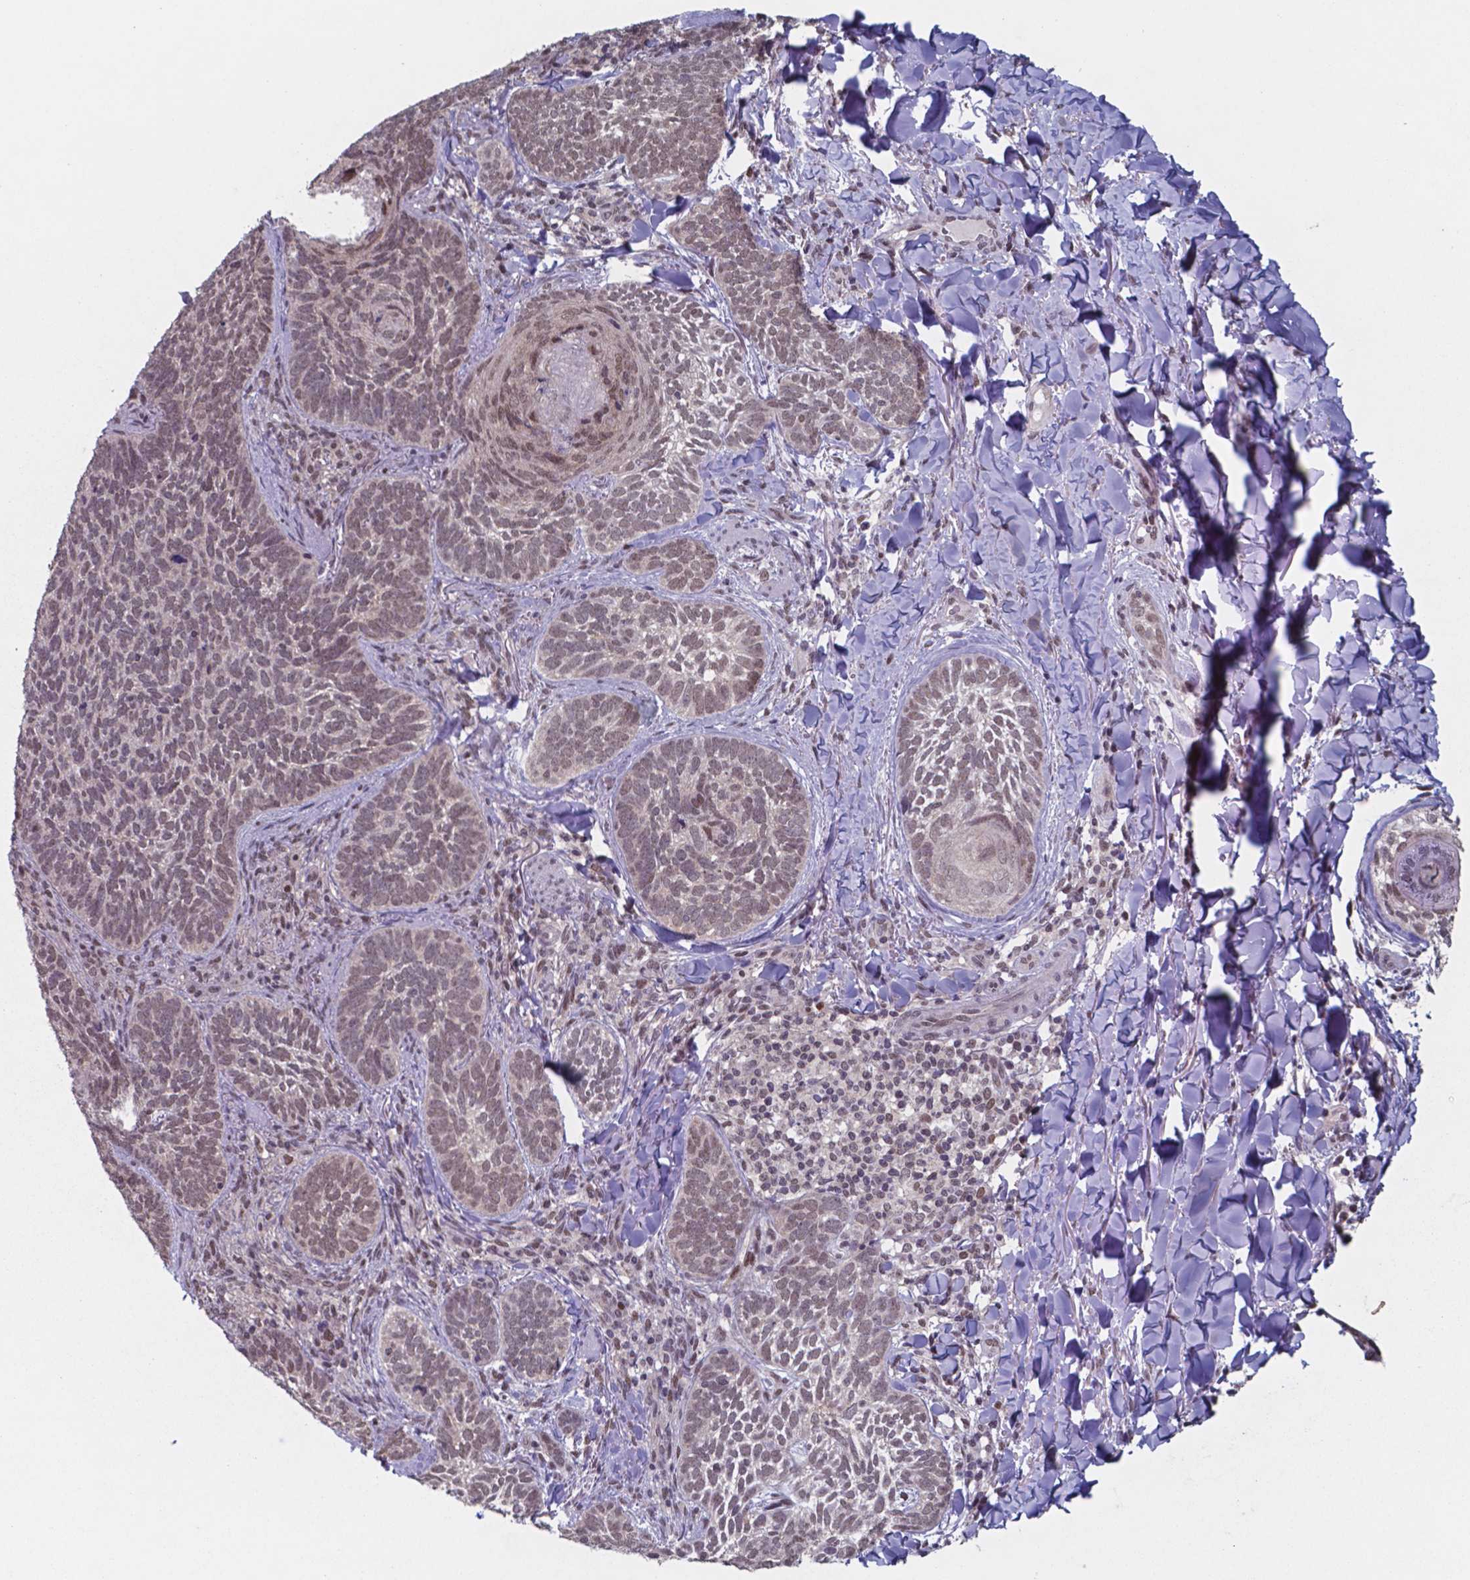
{"staining": {"intensity": "weak", "quantity": ">75%", "location": "nuclear"}, "tissue": "skin cancer", "cell_type": "Tumor cells", "image_type": "cancer", "snomed": [{"axis": "morphology", "description": "Normal tissue, NOS"}, {"axis": "morphology", "description": "Basal cell carcinoma"}, {"axis": "topography", "description": "Skin"}], "caption": "High-power microscopy captured an immunohistochemistry photomicrograph of skin cancer (basal cell carcinoma), revealing weak nuclear positivity in about >75% of tumor cells. The protein is shown in brown color, while the nuclei are stained blue.", "gene": "UBA1", "patient": {"sex": "male", "age": 46}}